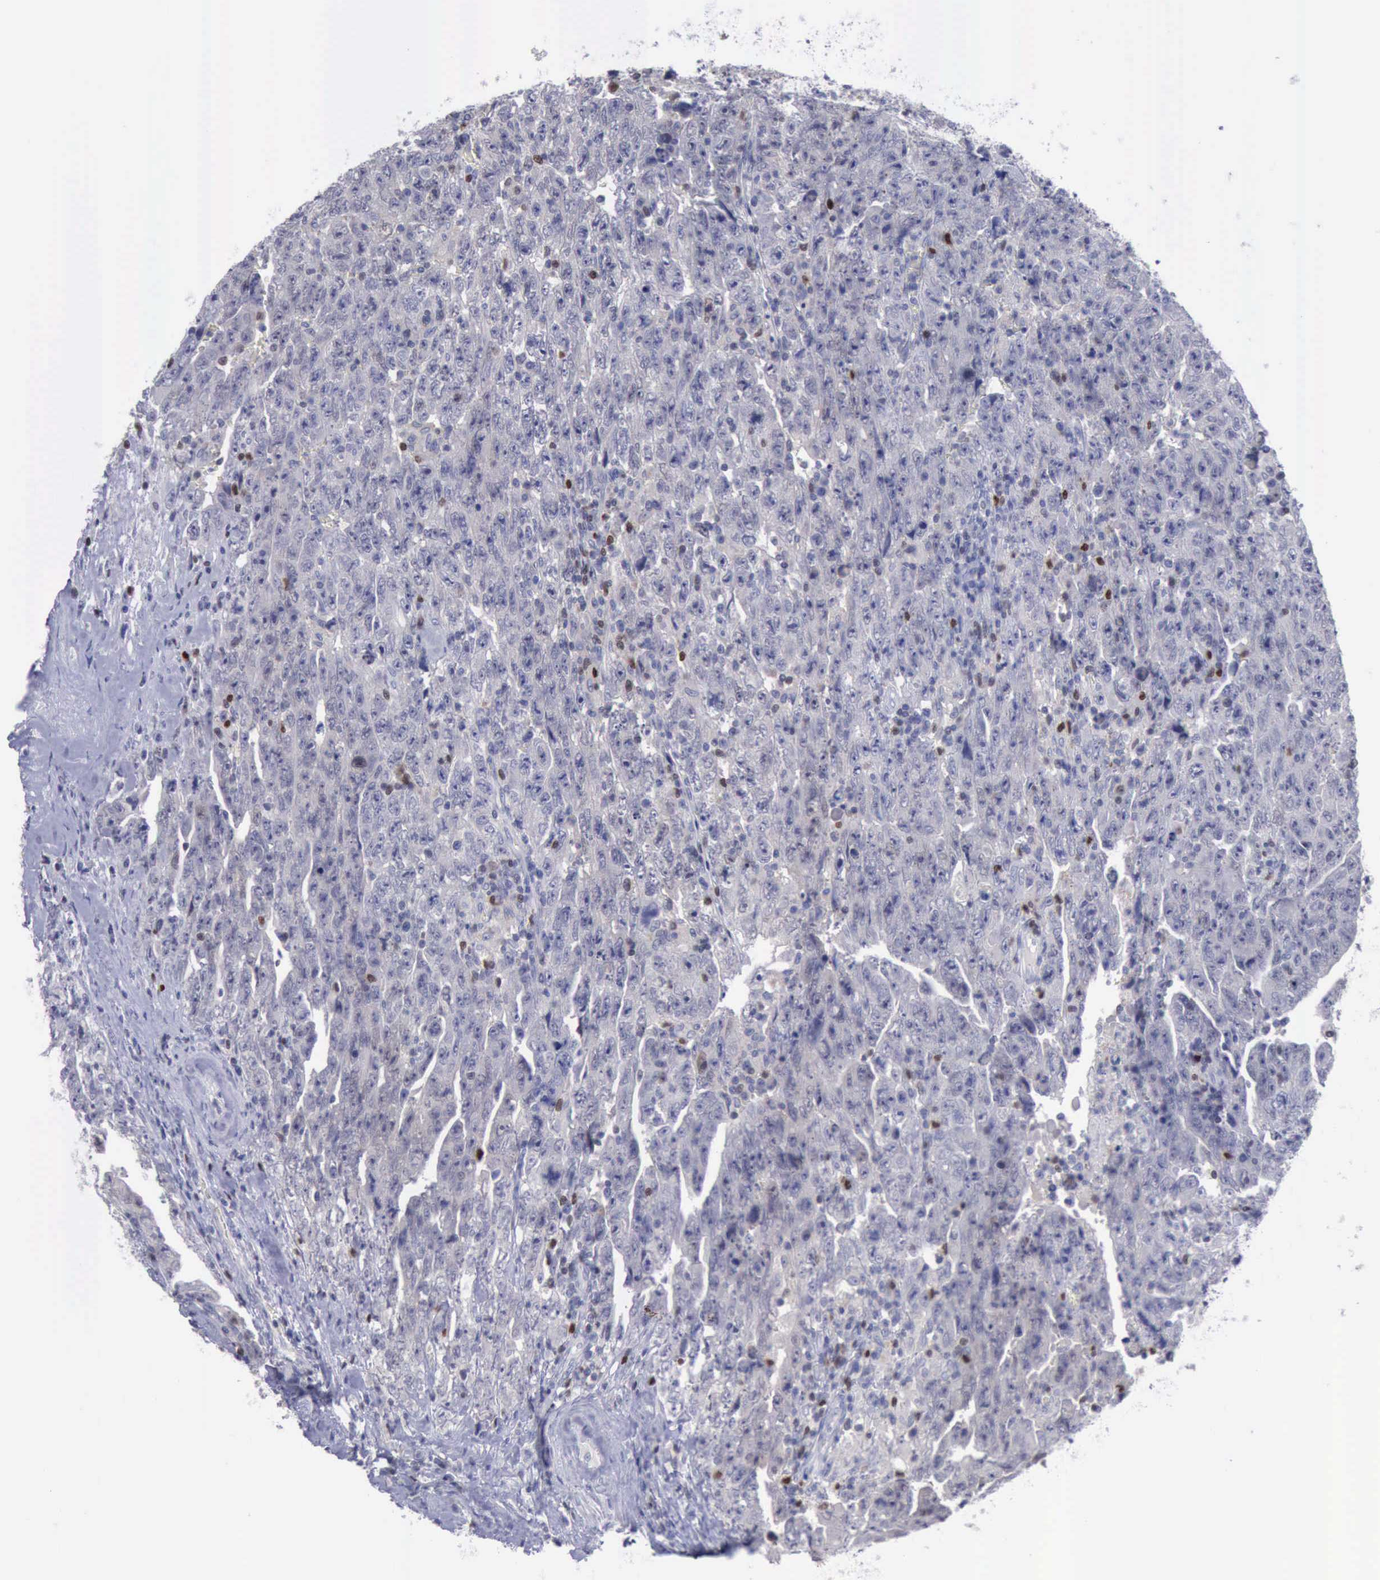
{"staining": {"intensity": "negative", "quantity": "none", "location": "none"}, "tissue": "testis cancer", "cell_type": "Tumor cells", "image_type": "cancer", "snomed": [{"axis": "morphology", "description": "Carcinoma, Embryonal, NOS"}, {"axis": "topography", "description": "Testis"}], "caption": "IHC micrograph of human testis cancer (embryonal carcinoma) stained for a protein (brown), which demonstrates no positivity in tumor cells.", "gene": "SATB2", "patient": {"sex": "male", "age": 28}}